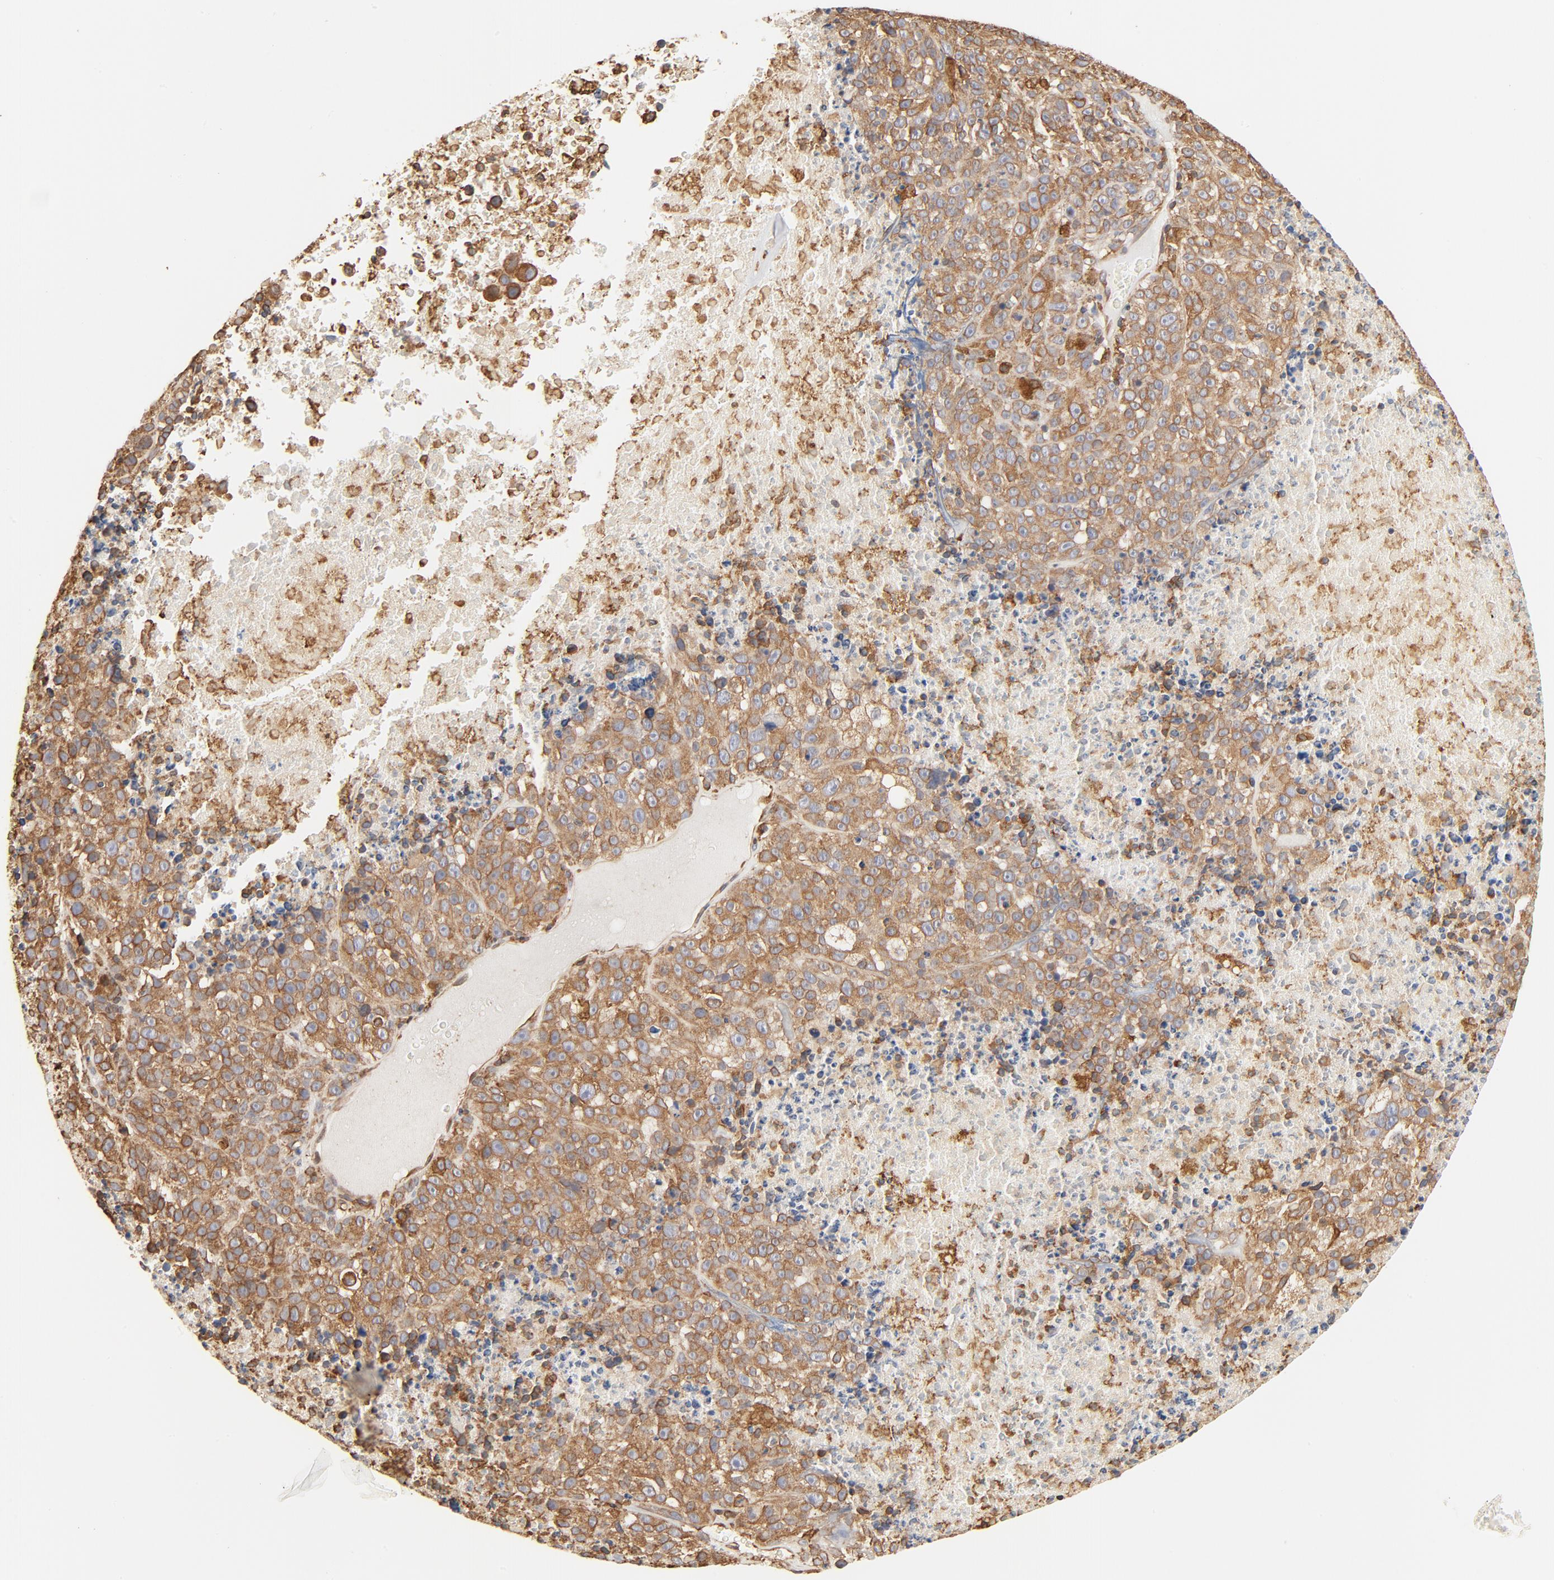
{"staining": {"intensity": "moderate", "quantity": ">75%", "location": "cytoplasmic/membranous"}, "tissue": "melanoma", "cell_type": "Tumor cells", "image_type": "cancer", "snomed": [{"axis": "morphology", "description": "Malignant melanoma, Metastatic site"}, {"axis": "topography", "description": "Cerebral cortex"}], "caption": "DAB (3,3'-diaminobenzidine) immunohistochemical staining of human melanoma exhibits moderate cytoplasmic/membranous protein expression in about >75% of tumor cells. (IHC, brightfield microscopy, high magnification).", "gene": "BCAP31", "patient": {"sex": "female", "age": 52}}